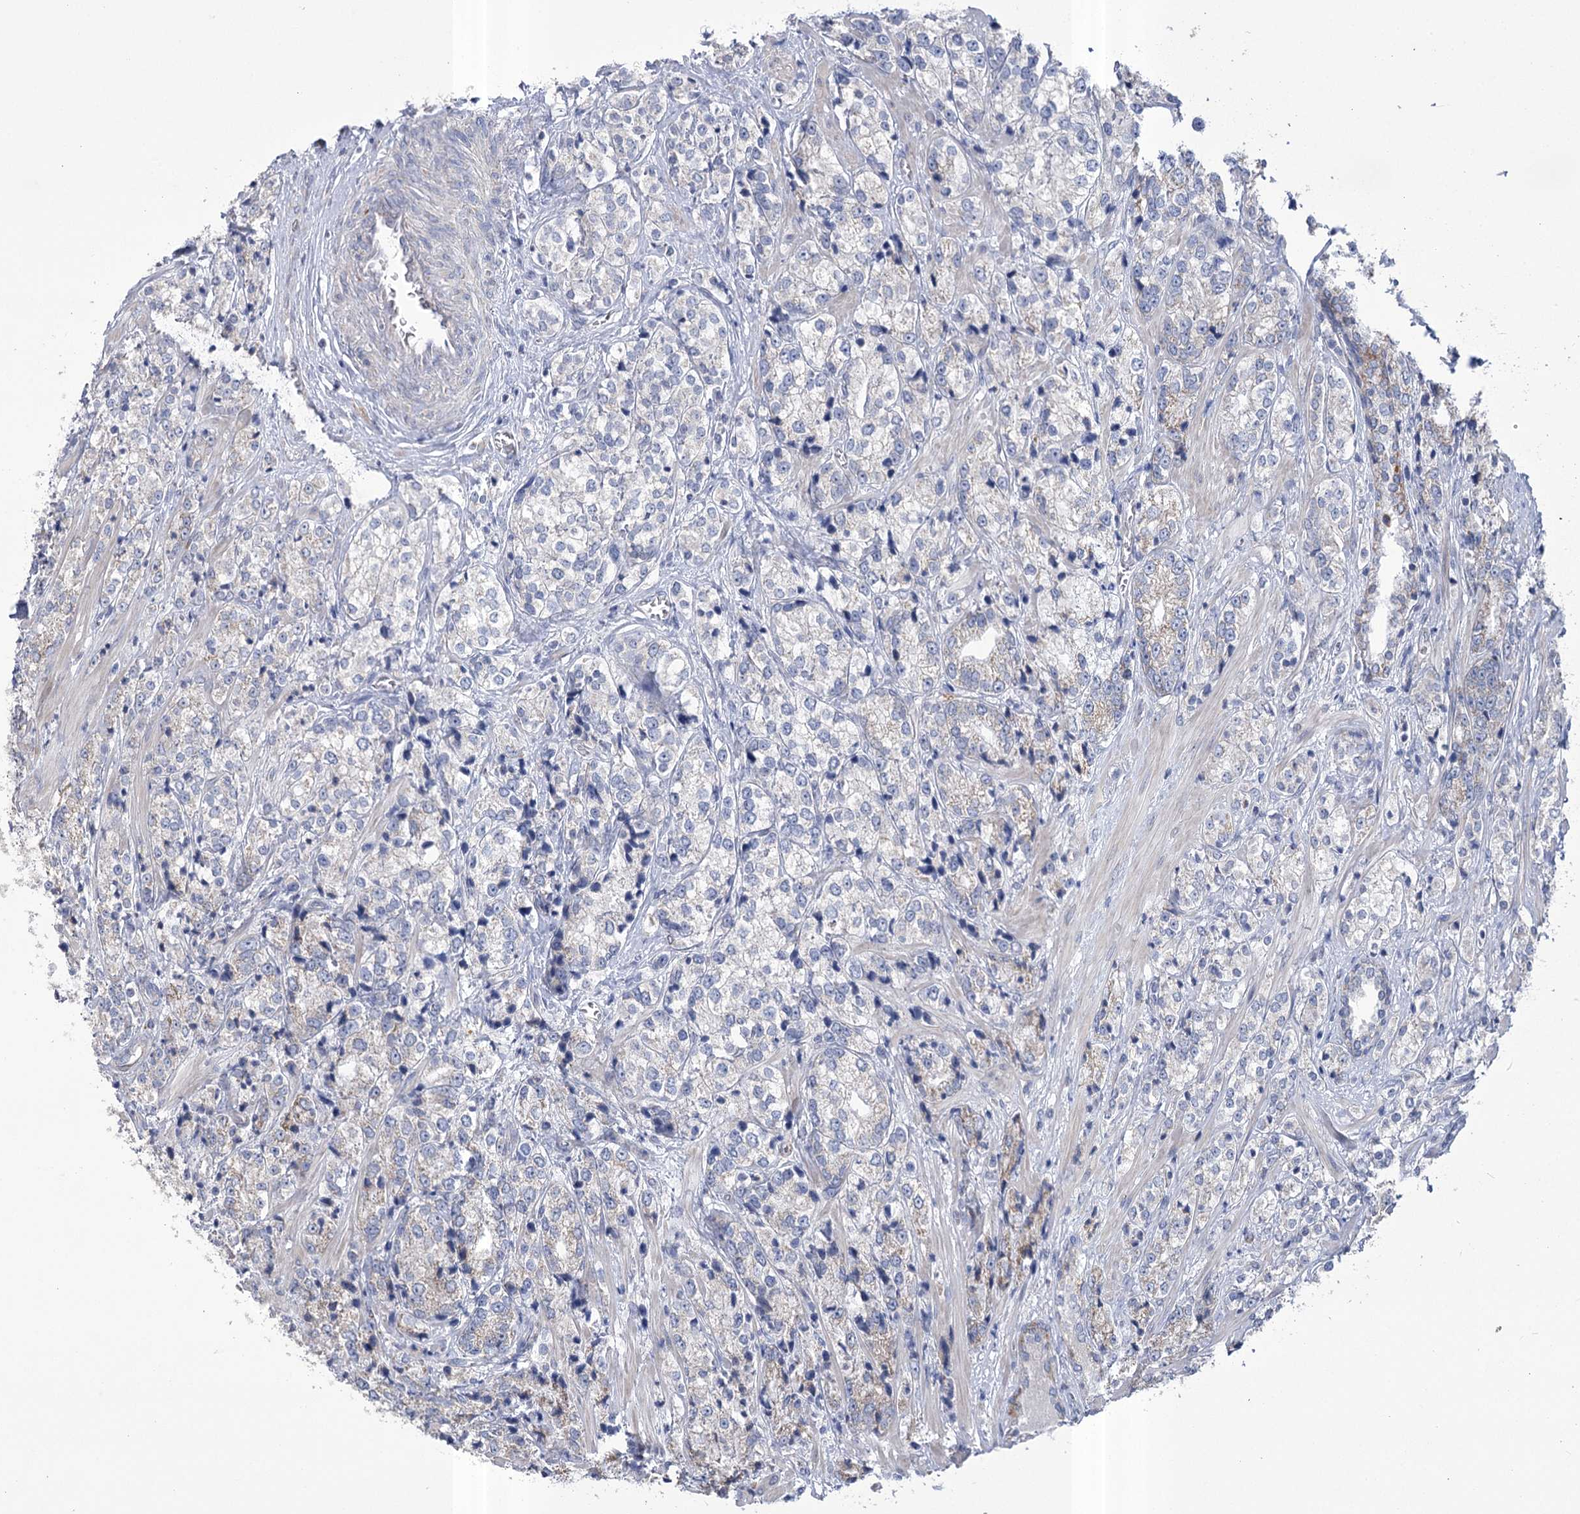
{"staining": {"intensity": "negative", "quantity": "none", "location": "none"}, "tissue": "prostate cancer", "cell_type": "Tumor cells", "image_type": "cancer", "snomed": [{"axis": "morphology", "description": "Adenocarcinoma, High grade"}, {"axis": "topography", "description": "Prostate"}], "caption": "Immunohistochemical staining of human adenocarcinoma (high-grade) (prostate) shows no significant expression in tumor cells. (IHC, brightfield microscopy, high magnification).", "gene": "PDHB", "patient": {"sex": "male", "age": 69}}